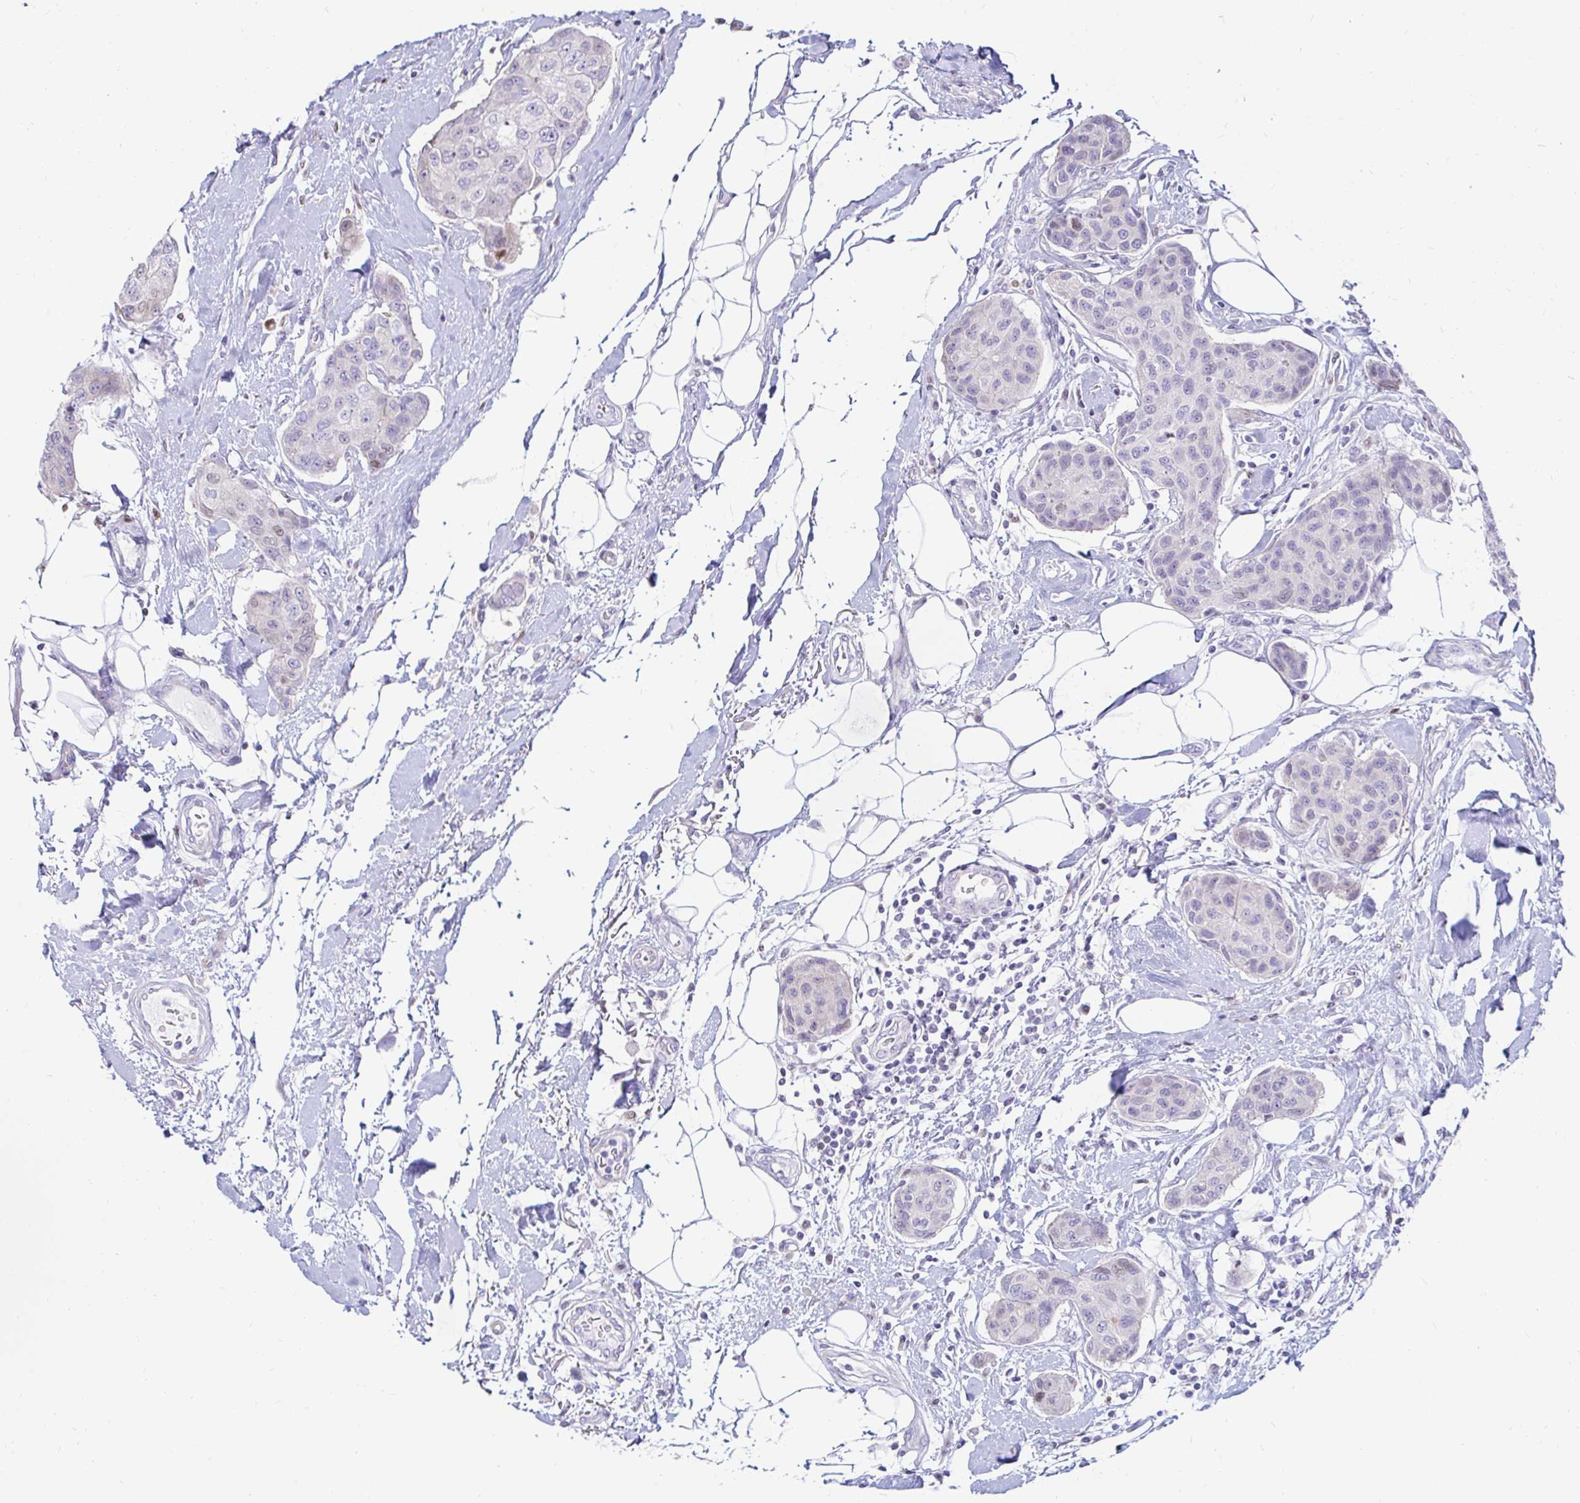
{"staining": {"intensity": "negative", "quantity": "none", "location": "none"}, "tissue": "breast cancer", "cell_type": "Tumor cells", "image_type": "cancer", "snomed": [{"axis": "morphology", "description": "Duct carcinoma"}, {"axis": "topography", "description": "Breast"}, {"axis": "topography", "description": "Lymph node"}], "caption": "This is a image of immunohistochemistry staining of invasive ductal carcinoma (breast), which shows no expression in tumor cells. The staining was performed using DAB to visualize the protein expression in brown, while the nuclei were stained in blue with hematoxylin (Magnification: 20x).", "gene": "CAPSL", "patient": {"sex": "female", "age": 80}}